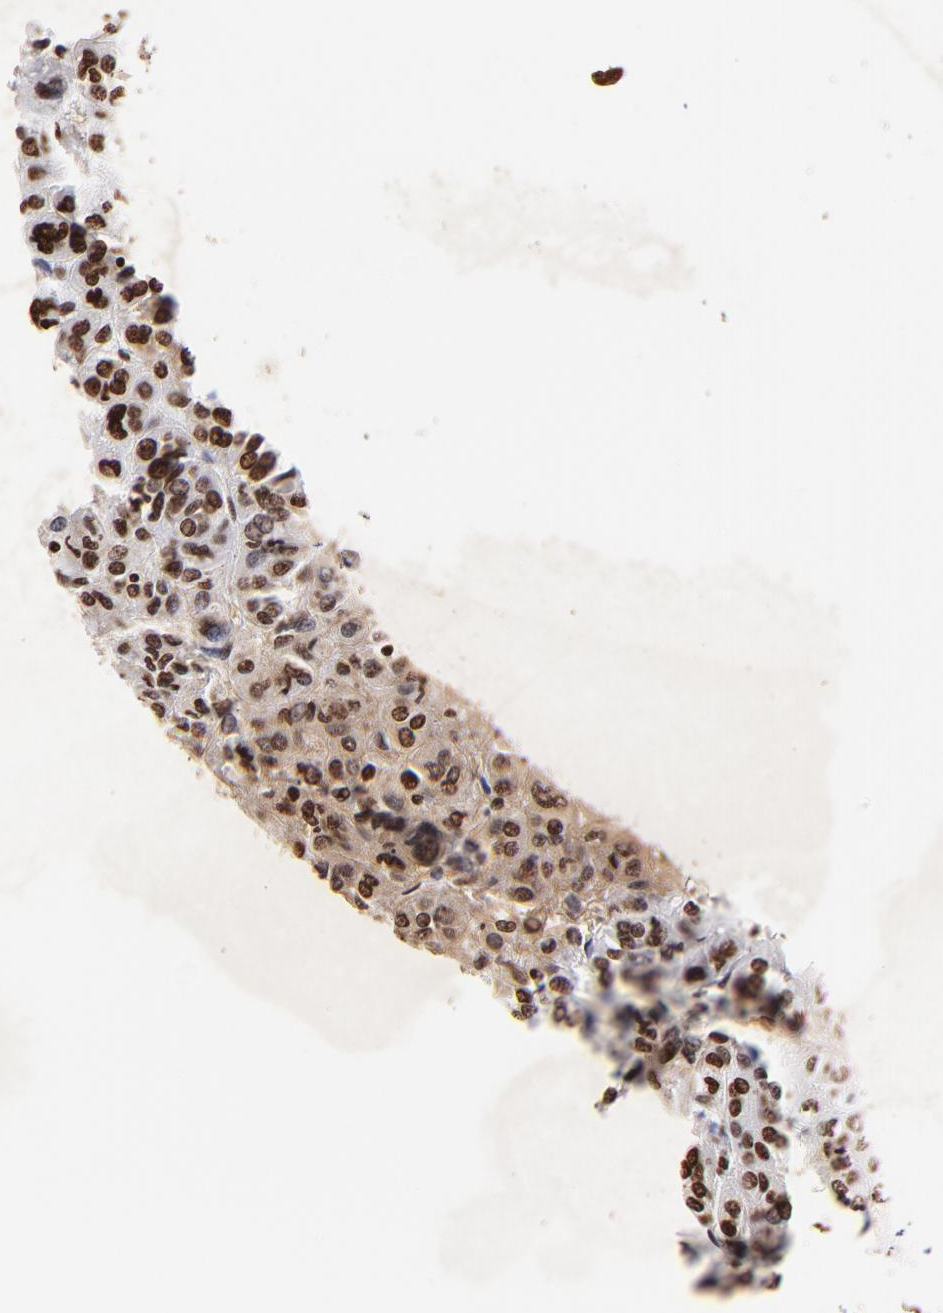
{"staining": {"intensity": "strong", "quantity": ">75%", "location": "nuclear"}, "tissue": "thyroid cancer", "cell_type": "Tumor cells", "image_type": "cancer", "snomed": [{"axis": "morphology", "description": "Follicular adenoma carcinoma, NOS"}, {"axis": "topography", "description": "Thyroid gland"}], "caption": "Human thyroid follicular adenoma carcinoma stained with a protein marker demonstrates strong staining in tumor cells.", "gene": "FBH1", "patient": {"sex": "female", "age": 71}}